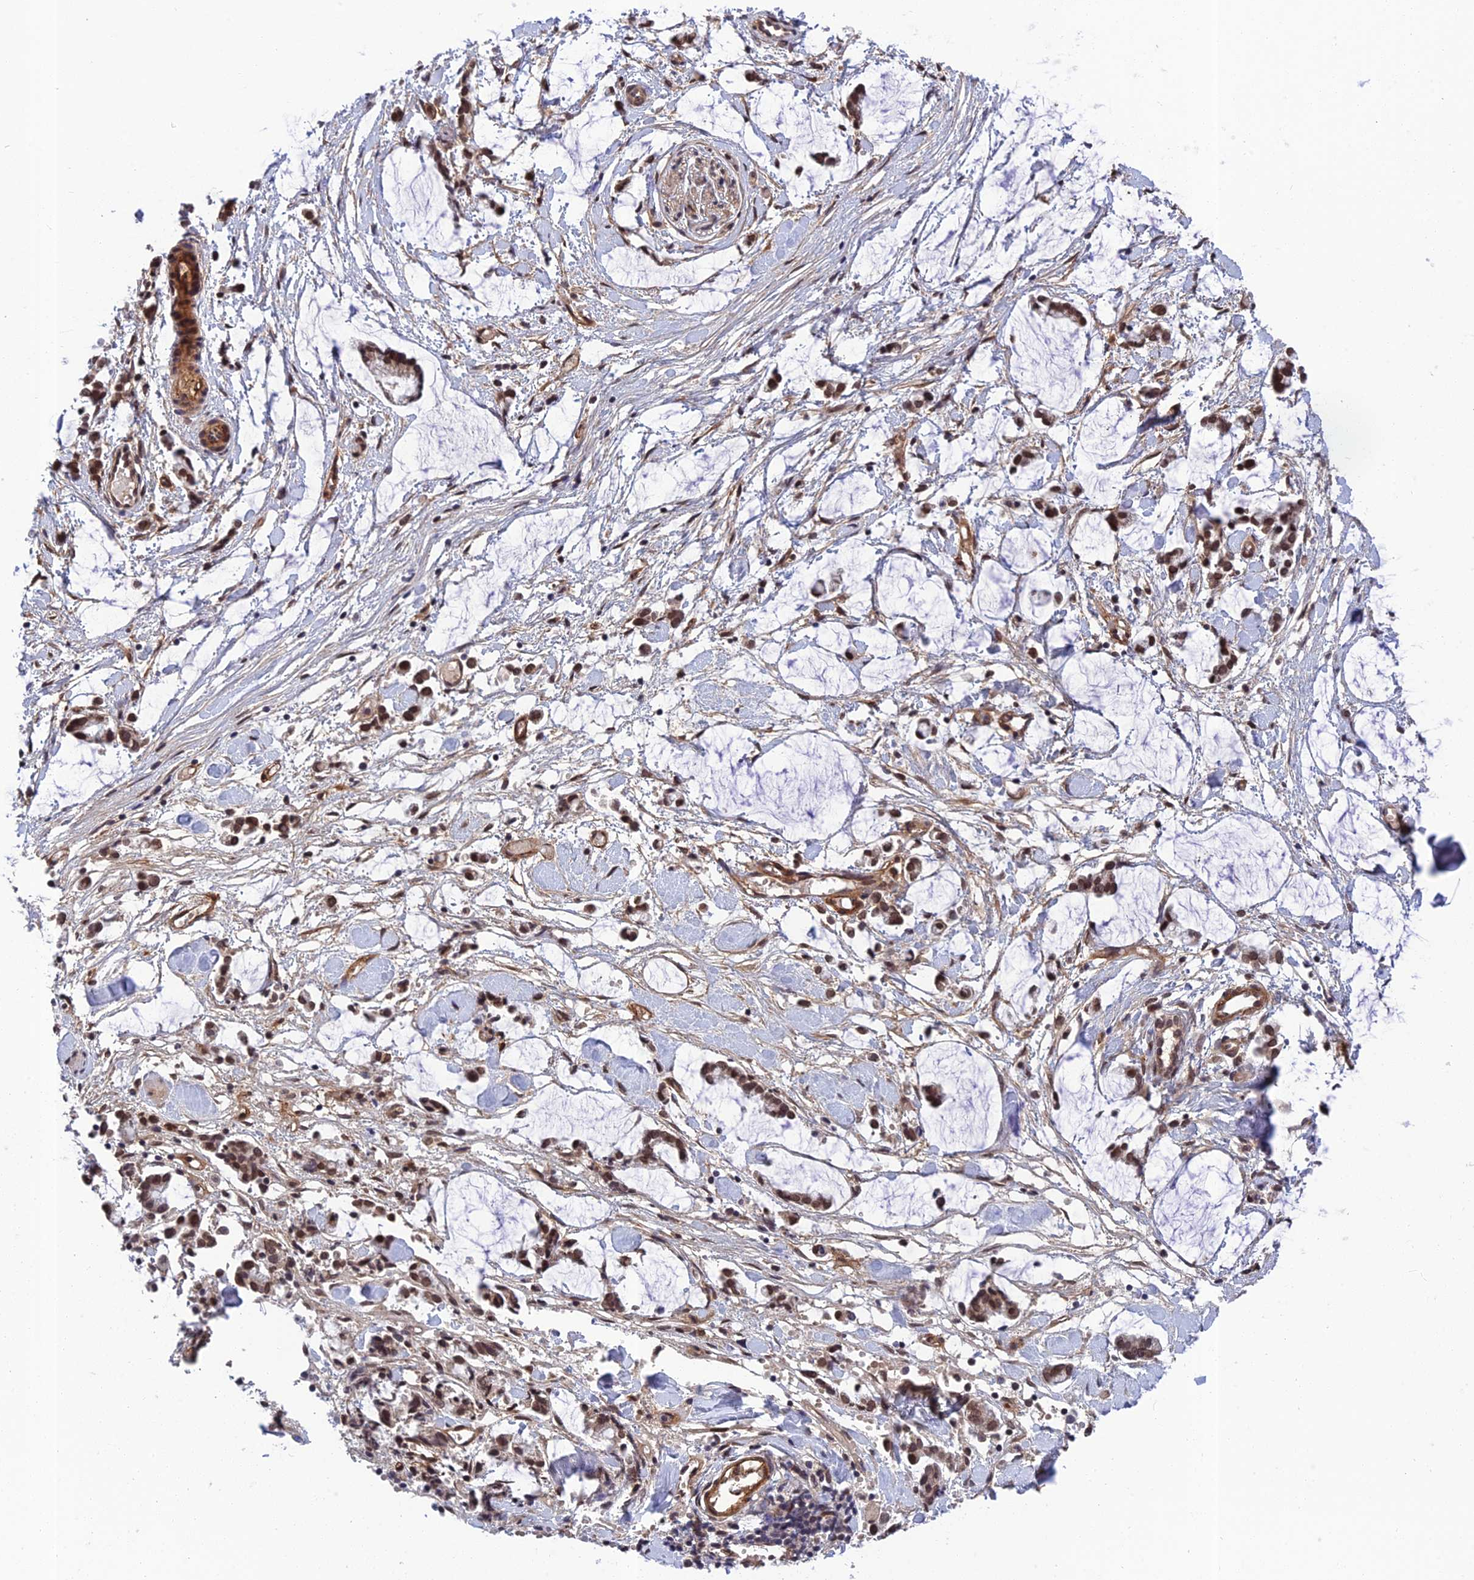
{"staining": {"intensity": "negative", "quantity": "none", "location": "none"}, "tissue": "adipose tissue", "cell_type": "Adipocytes", "image_type": "normal", "snomed": [{"axis": "morphology", "description": "Normal tissue, NOS"}, {"axis": "morphology", "description": "Adenocarcinoma, NOS"}, {"axis": "topography", "description": "Smooth muscle"}, {"axis": "topography", "description": "Colon"}], "caption": "IHC histopathology image of normal adipose tissue: human adipose tissue stained with DAB shows no significant protein expression in adipocytes. (DAB (3,3'-diaminobenzidine) immunohistochemistry (IHC) with hematoxylin counter stain).", "gene": "REXO1", "patient": {"sex": "male", "age": 14}}